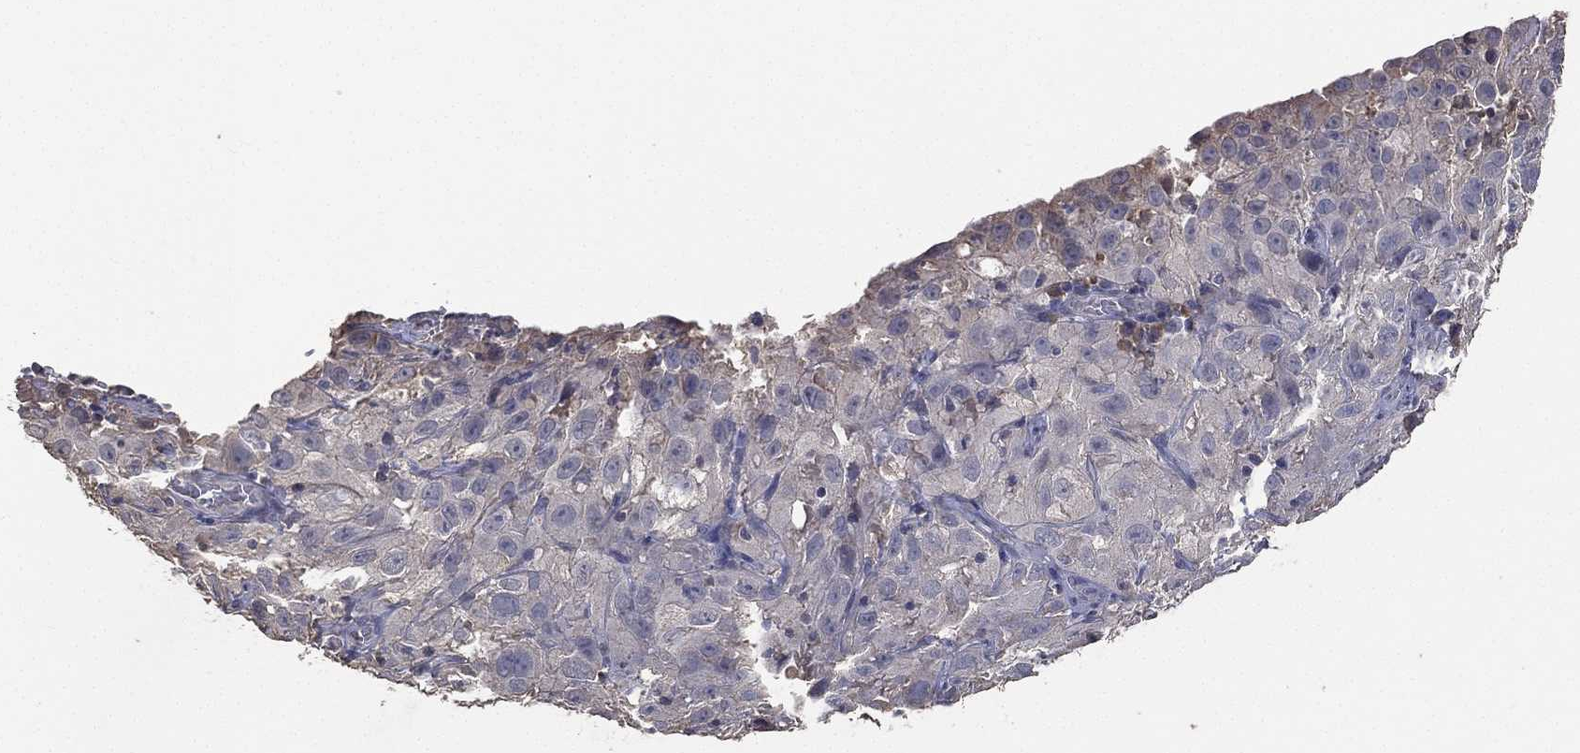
{"staining": {"intensity": "negative", "quantity": "none", "location": "none"}, "tissue": "cervical cancer", "cell_type": "Tumor cells", "image_type": "cancer", "snomed": [{"axis": "morphology", "description": "Squamous cell carcinoma, NOS"}, {"axis": "topography", "description": "Cervix"}], "caption": "The histopathology image shows no staining of tumor cells in cervical cancer.", "gene": "SNAP25", "patient": {"sex": "female", "age": 32}}